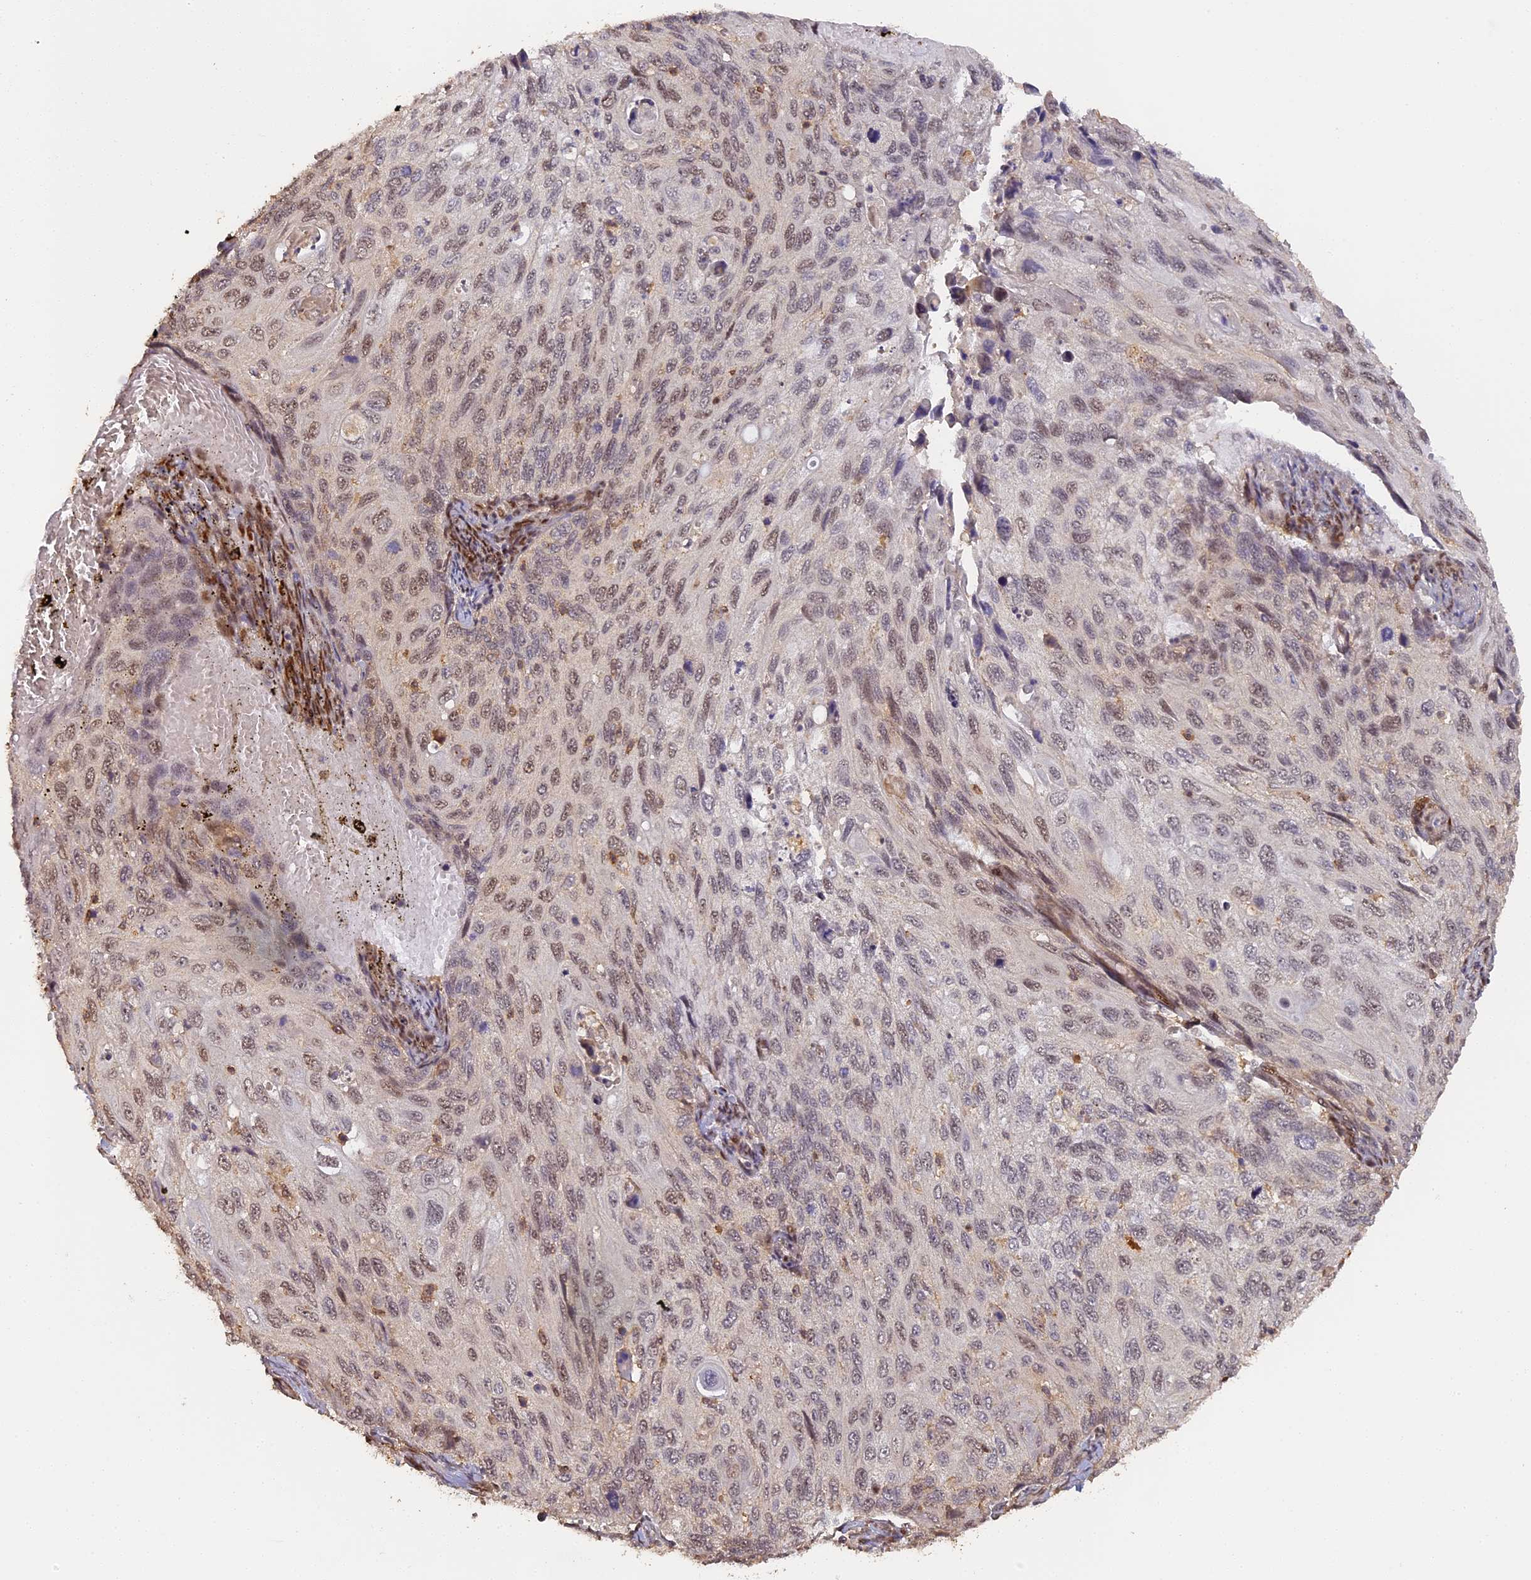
{"staining": {"intensity": "moderate", "quantity": "<25%", "location": "nuclear"}, "tissue": "cervical cancer", "cell_type": "Tumor cells", "image_type": "cancer", "snomed": [{"axis": "morphology", "description": "Squamous cell carcinoma, NOS"}, {"axis": "topography", "description": "Cervix"}], "caption": "Immunohistochemical staining of cervical cancer (squamous cell carcinoma) reveals low levels of moderate nuclear positivity in approximately <25% of tumor cells. The staining is performed using DAB brown chromogen to label protein expression. The nuclei are counter-stained blue using hematoxylin.", "gene": "MYBL2", "patient": {"sex": "female", "age": 70}}